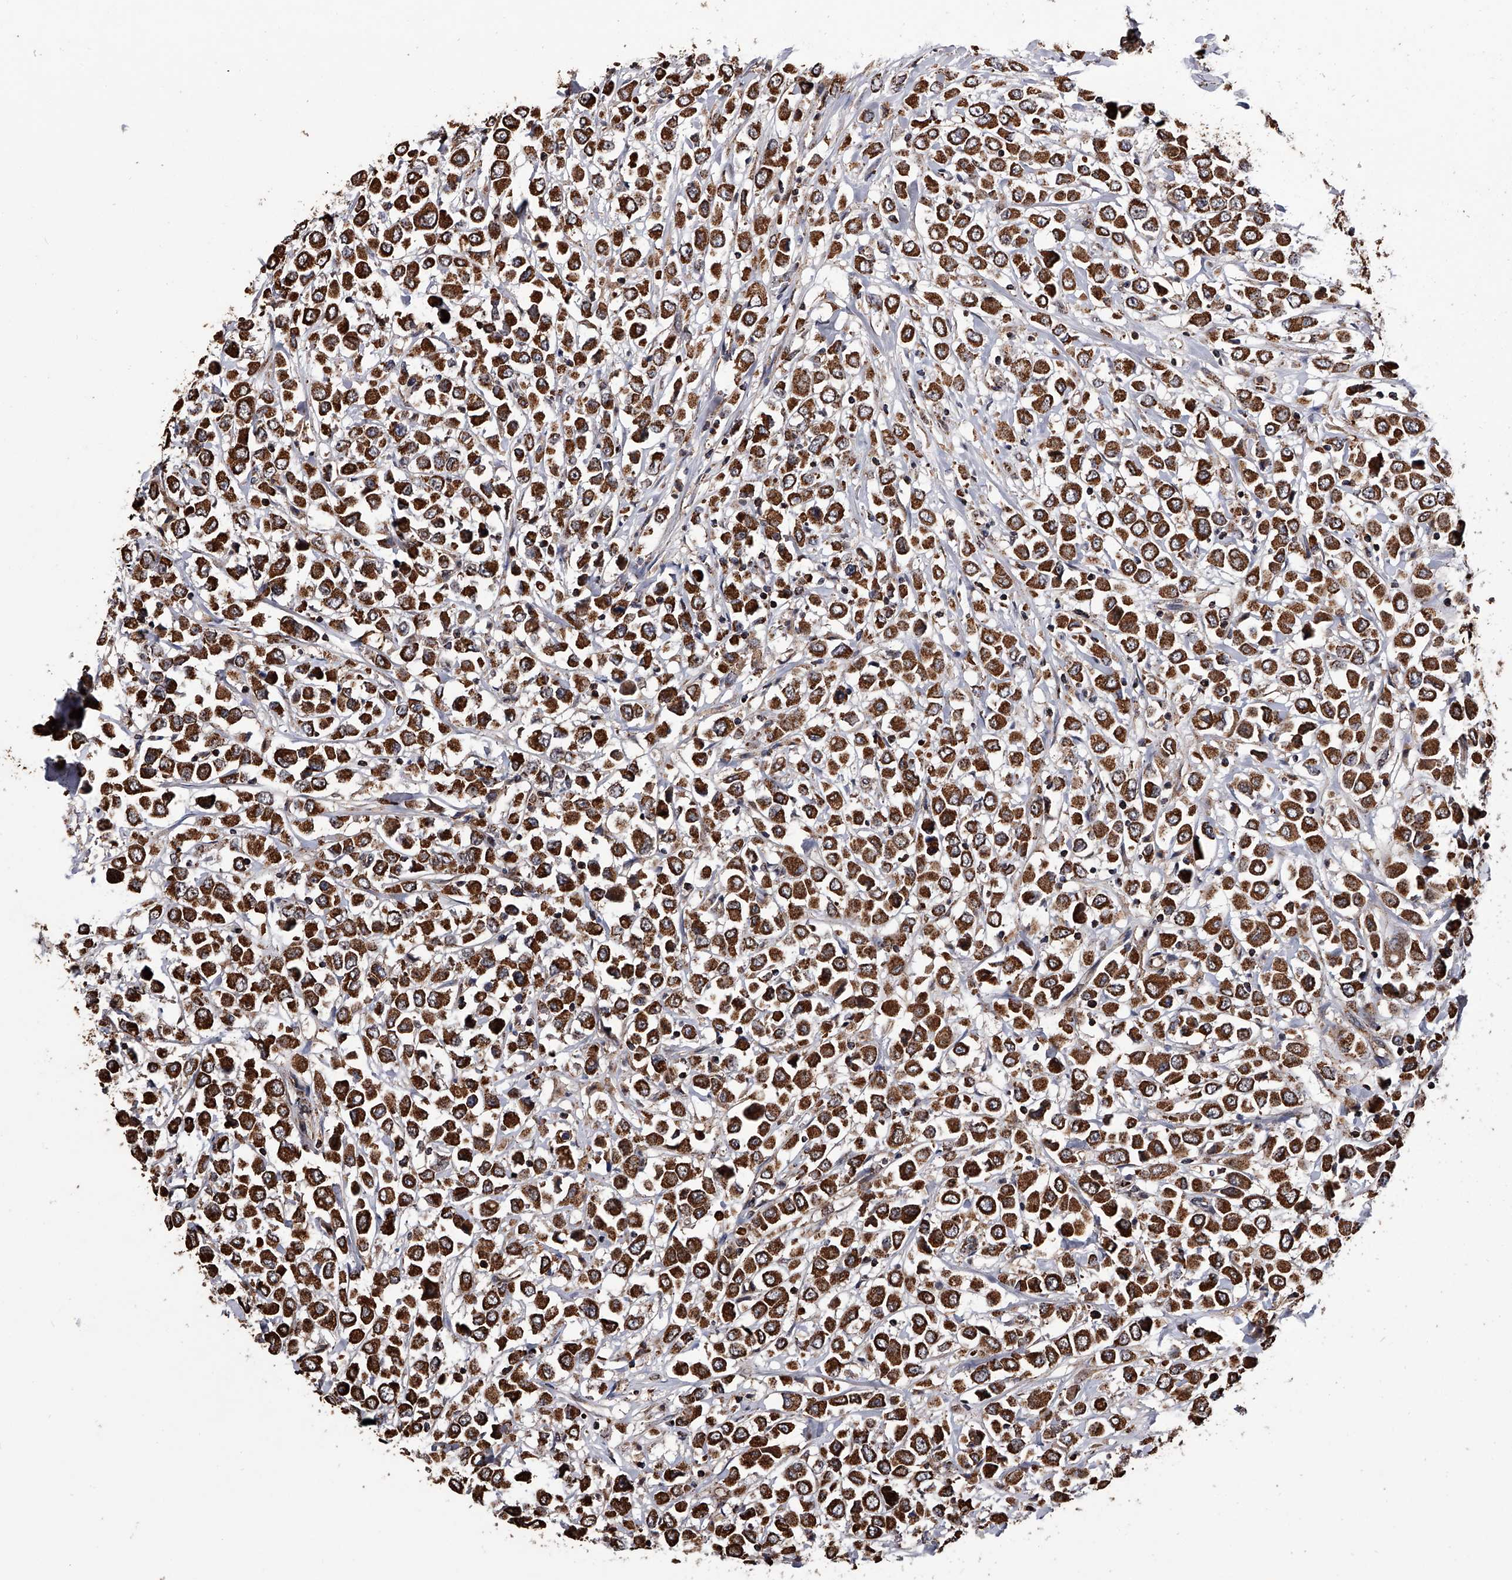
{"staining": {"intensity": "strong", "quantity": ">75%", "location": "cytoplasmic/membranous"}, "tissue": "breast cancer", "cell_type": "Tumor cells", "image_type": "cancer", "snomed": [{"axis": "morphology", "description": "Duct carcinoma"}, {"axis": "topography", "description": "Breast"}], "caption": "Human breast cancer (infiltrating ductal carcinoma) stained for a protein (brown) demonstrates strong cytoplasmic/membranous positive positivity in about >75% of tumor cells.", "gene": "SMPDL3A", "patient": {"sex": "female", "age": 61}}